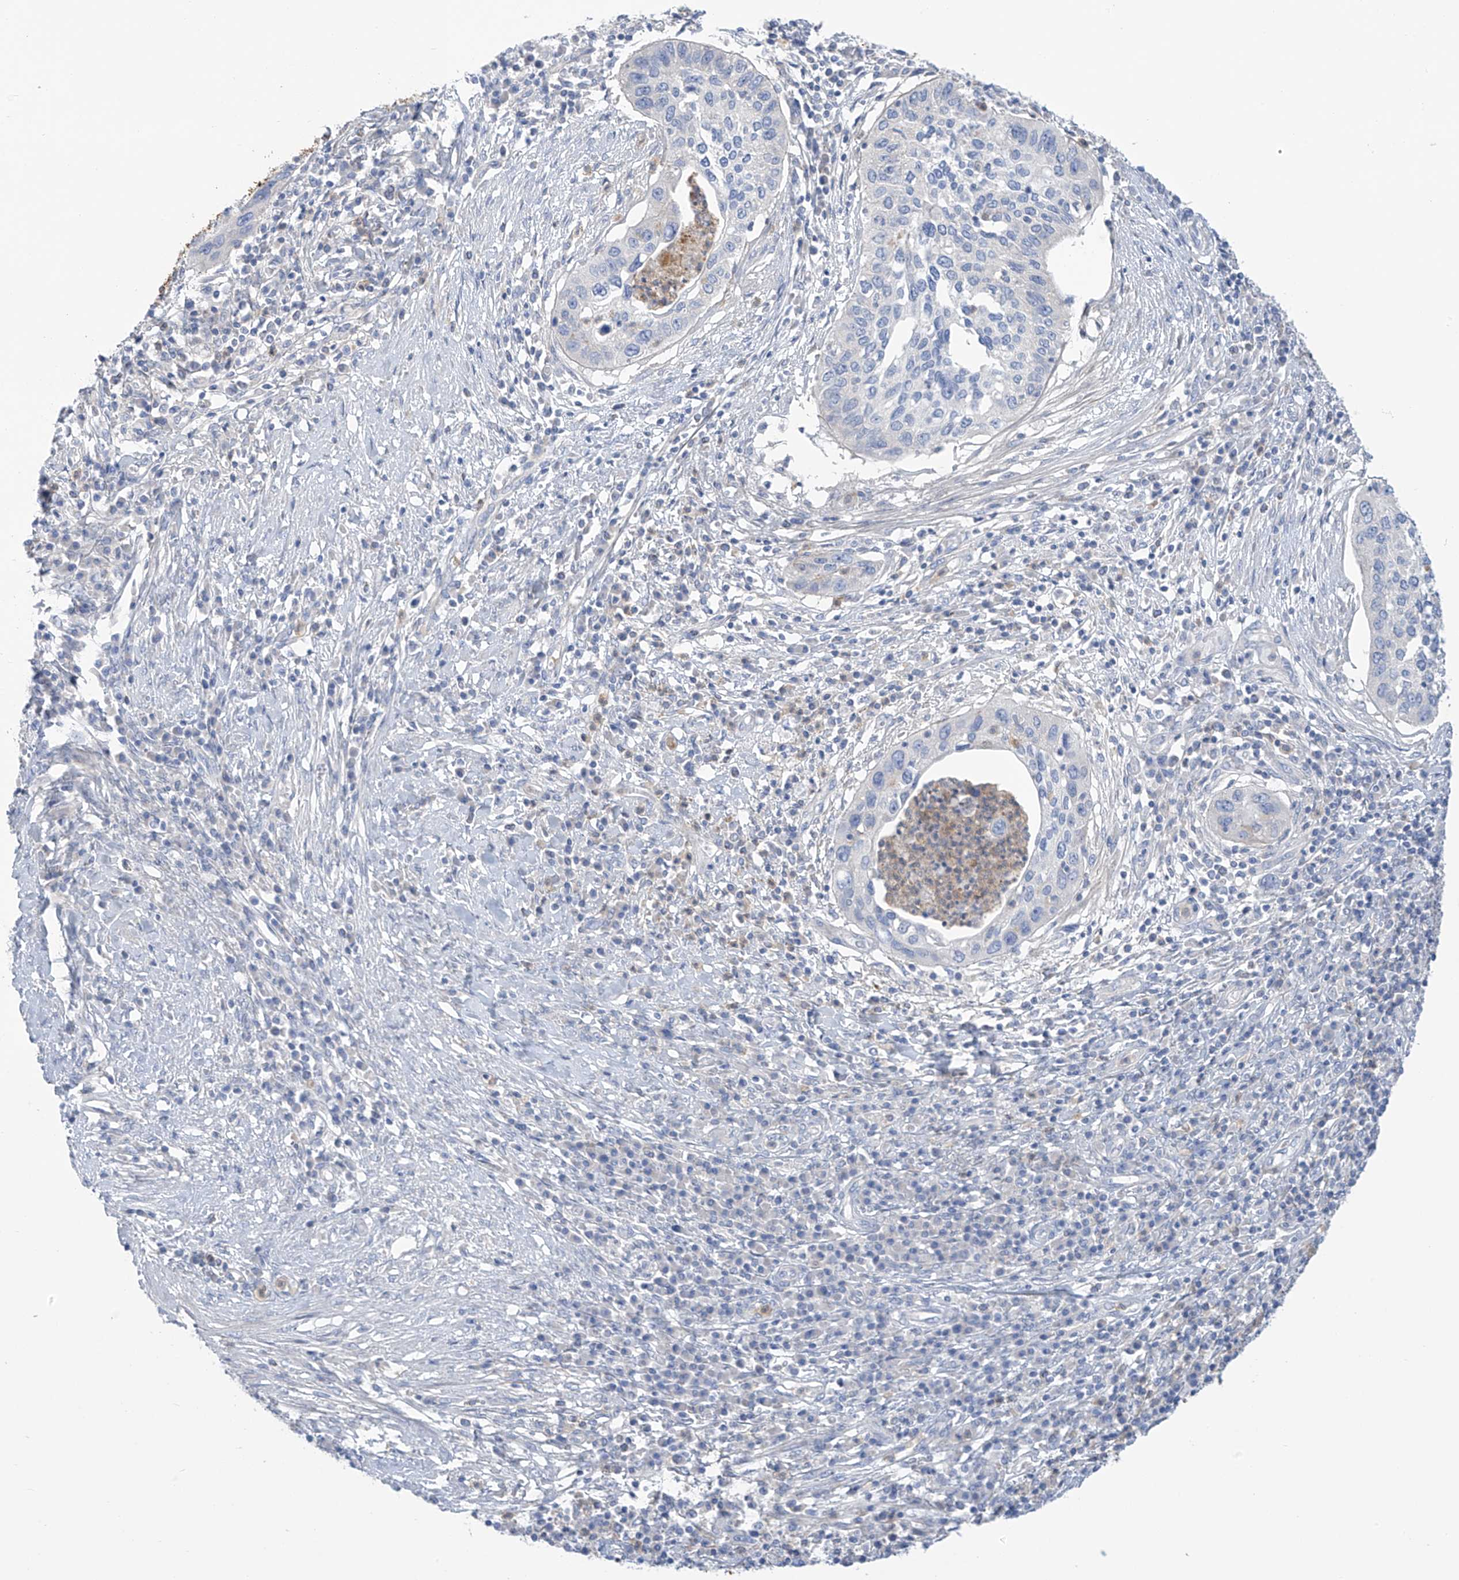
{"staining": {"intensity": "negative", "quantity": "none", "location": "none"}, "tissue": "cervical cancer", "cell_type": "Tumor cells", "image_type": "cancer", "snomed": [{"axis": "morphology", "description": "Squamous cell carcinoma, NOS"}, {"axis": "topography", "description": "Cervix"}], "caption": "This is a micrograph of IHC staining of cervical squamous cell carcinoma, which shows no staining in tumor cells. (Brightfield microscopy of DAB (3,3'-diaminobenzidine) immunohistochemistry (IHC) at high magnification).", "gene": "FABP2", "patient": {"sex": "female", "age": 38}}